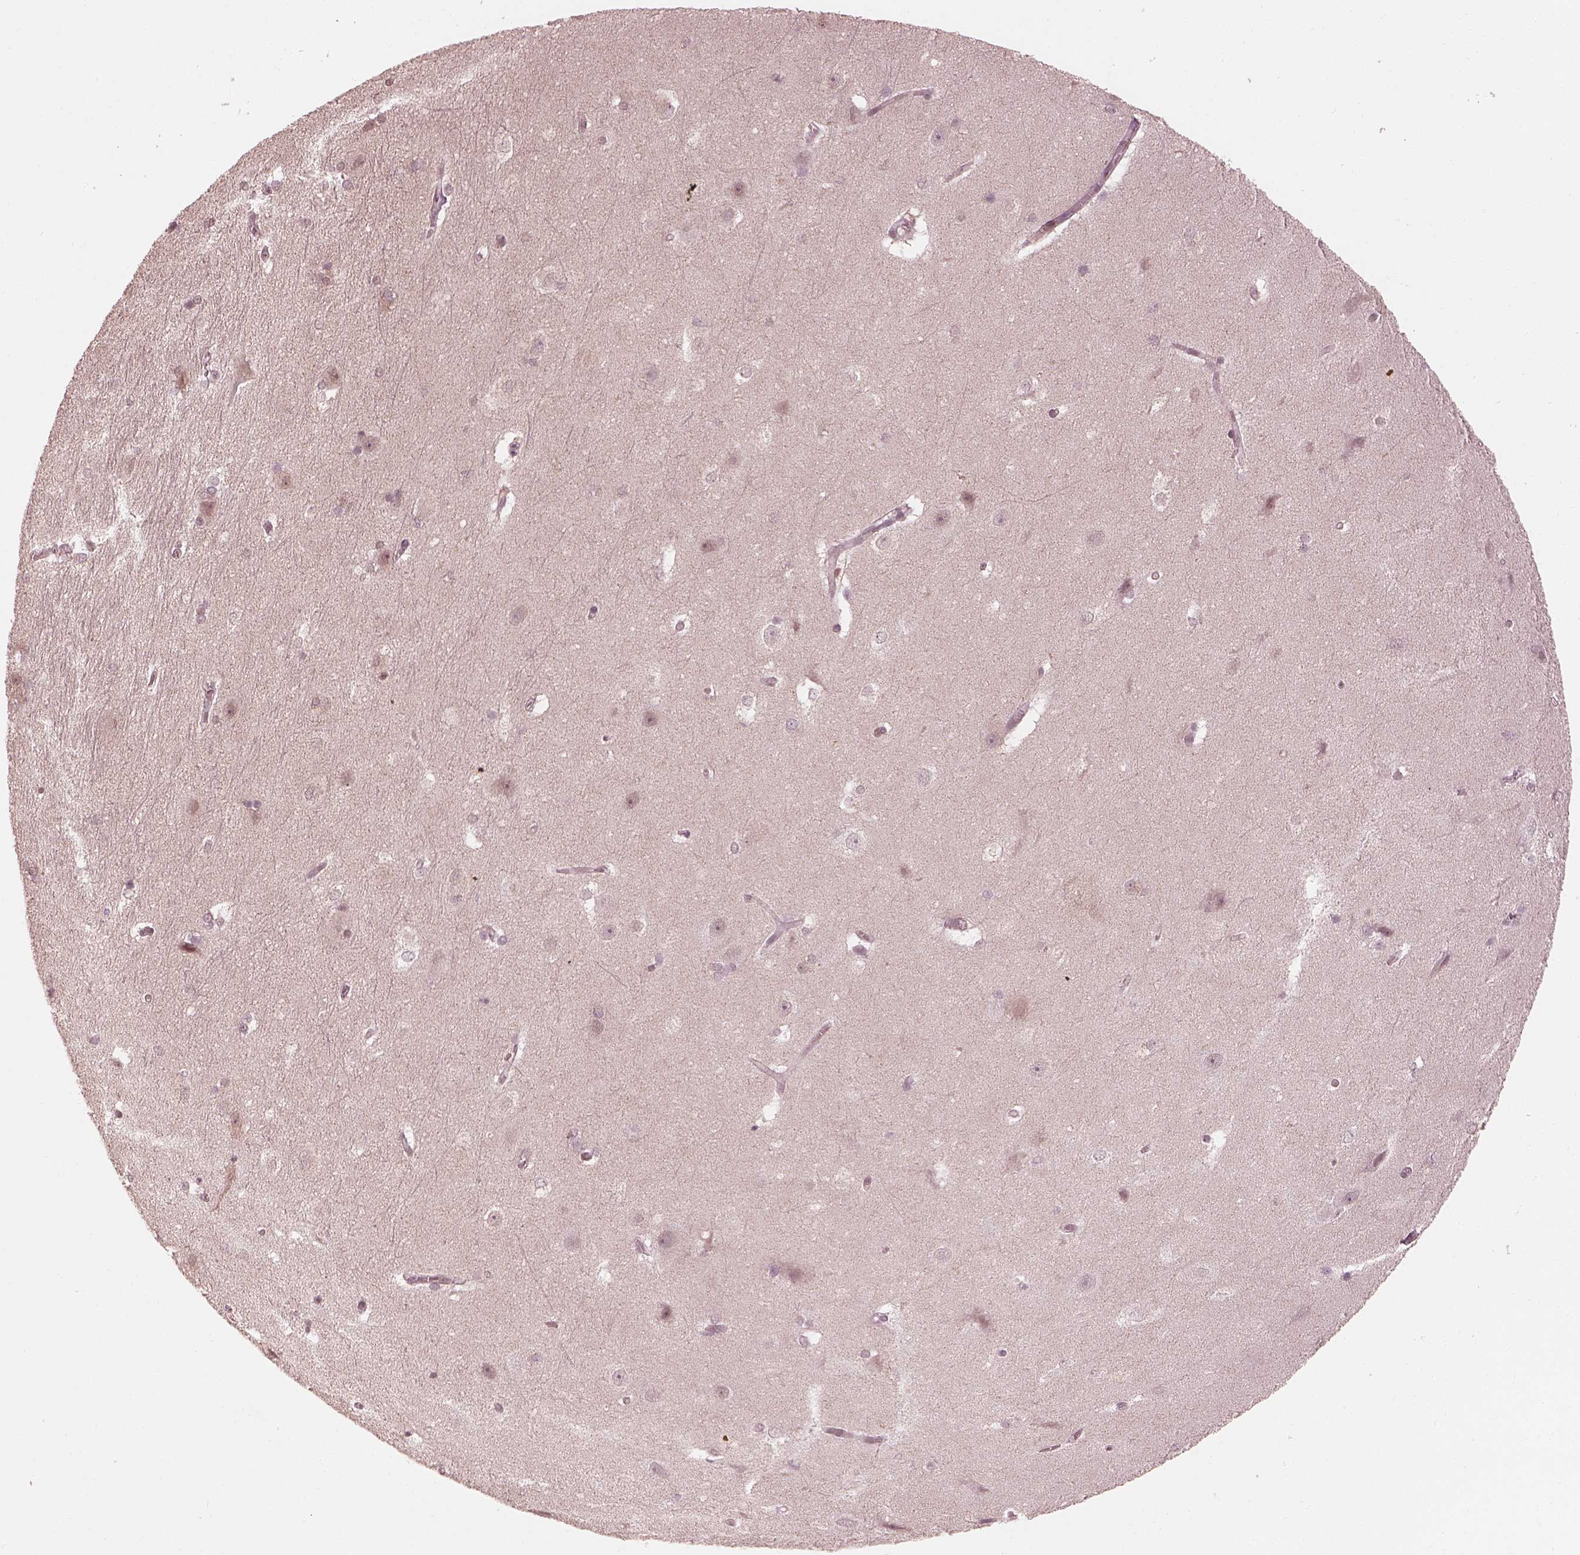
{"staining": {"intensity": "negative", "quantity": "none", "location": "none"}, "tissue": "hippocampus", "cell_type": "Glial cells", "image_type": "normal", "snomed": [{"axis": "morphology", "description": "Normal tissue, NOS"}, {"axis": "topography", "description": "Cerebral cortex"}, {"axis": "topography", "description": "Hippocampus"}], "caption": "Glial cells are negative for protein expression in unremarkable human hippocampus. The staining is performed using DAB (3,3'-diaminobenzidine) brown chromogen with nuclei counter-stained in using hematoxylin.", "gene": "IQCB1", "patient": {"sex": "female", "age": 19}}